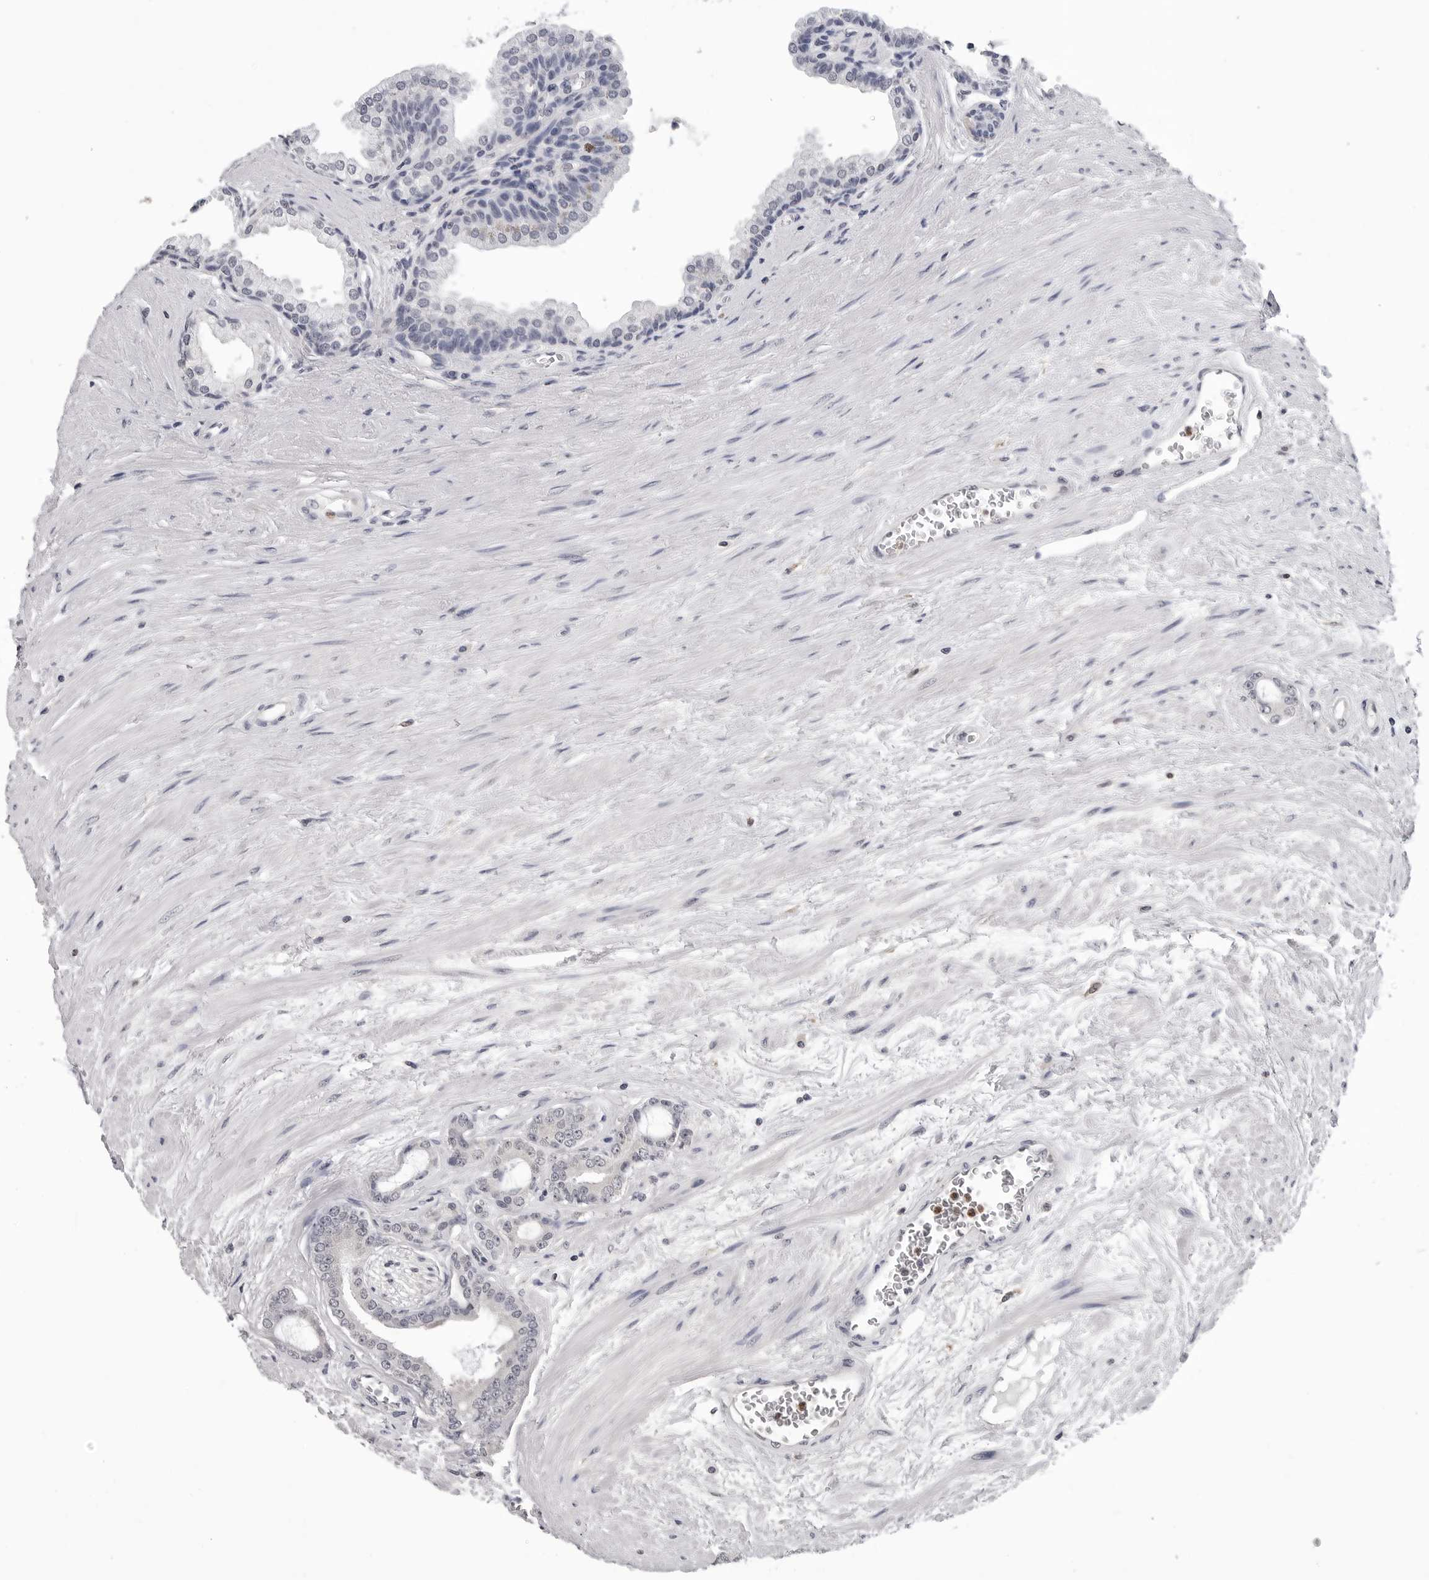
{"staining": {"intensity": "negative", "quantity": "none", "location": "none"}, "tissue": "prostate cancer", "cell_type": "Tumor cells", "image_type": "cancer", "snomed": [{"axis": "morphology", "description": "Adenocarcinoma, Low grade"}, {"axis": "topography", "description": "Prostate"}], "caption": "The image exhibits no significant staining in tumor cells of prostate cancer. Nuclei are stained in blue.", "gene": "TRMT13", "patient": {"sex": "male", "age": 60}}